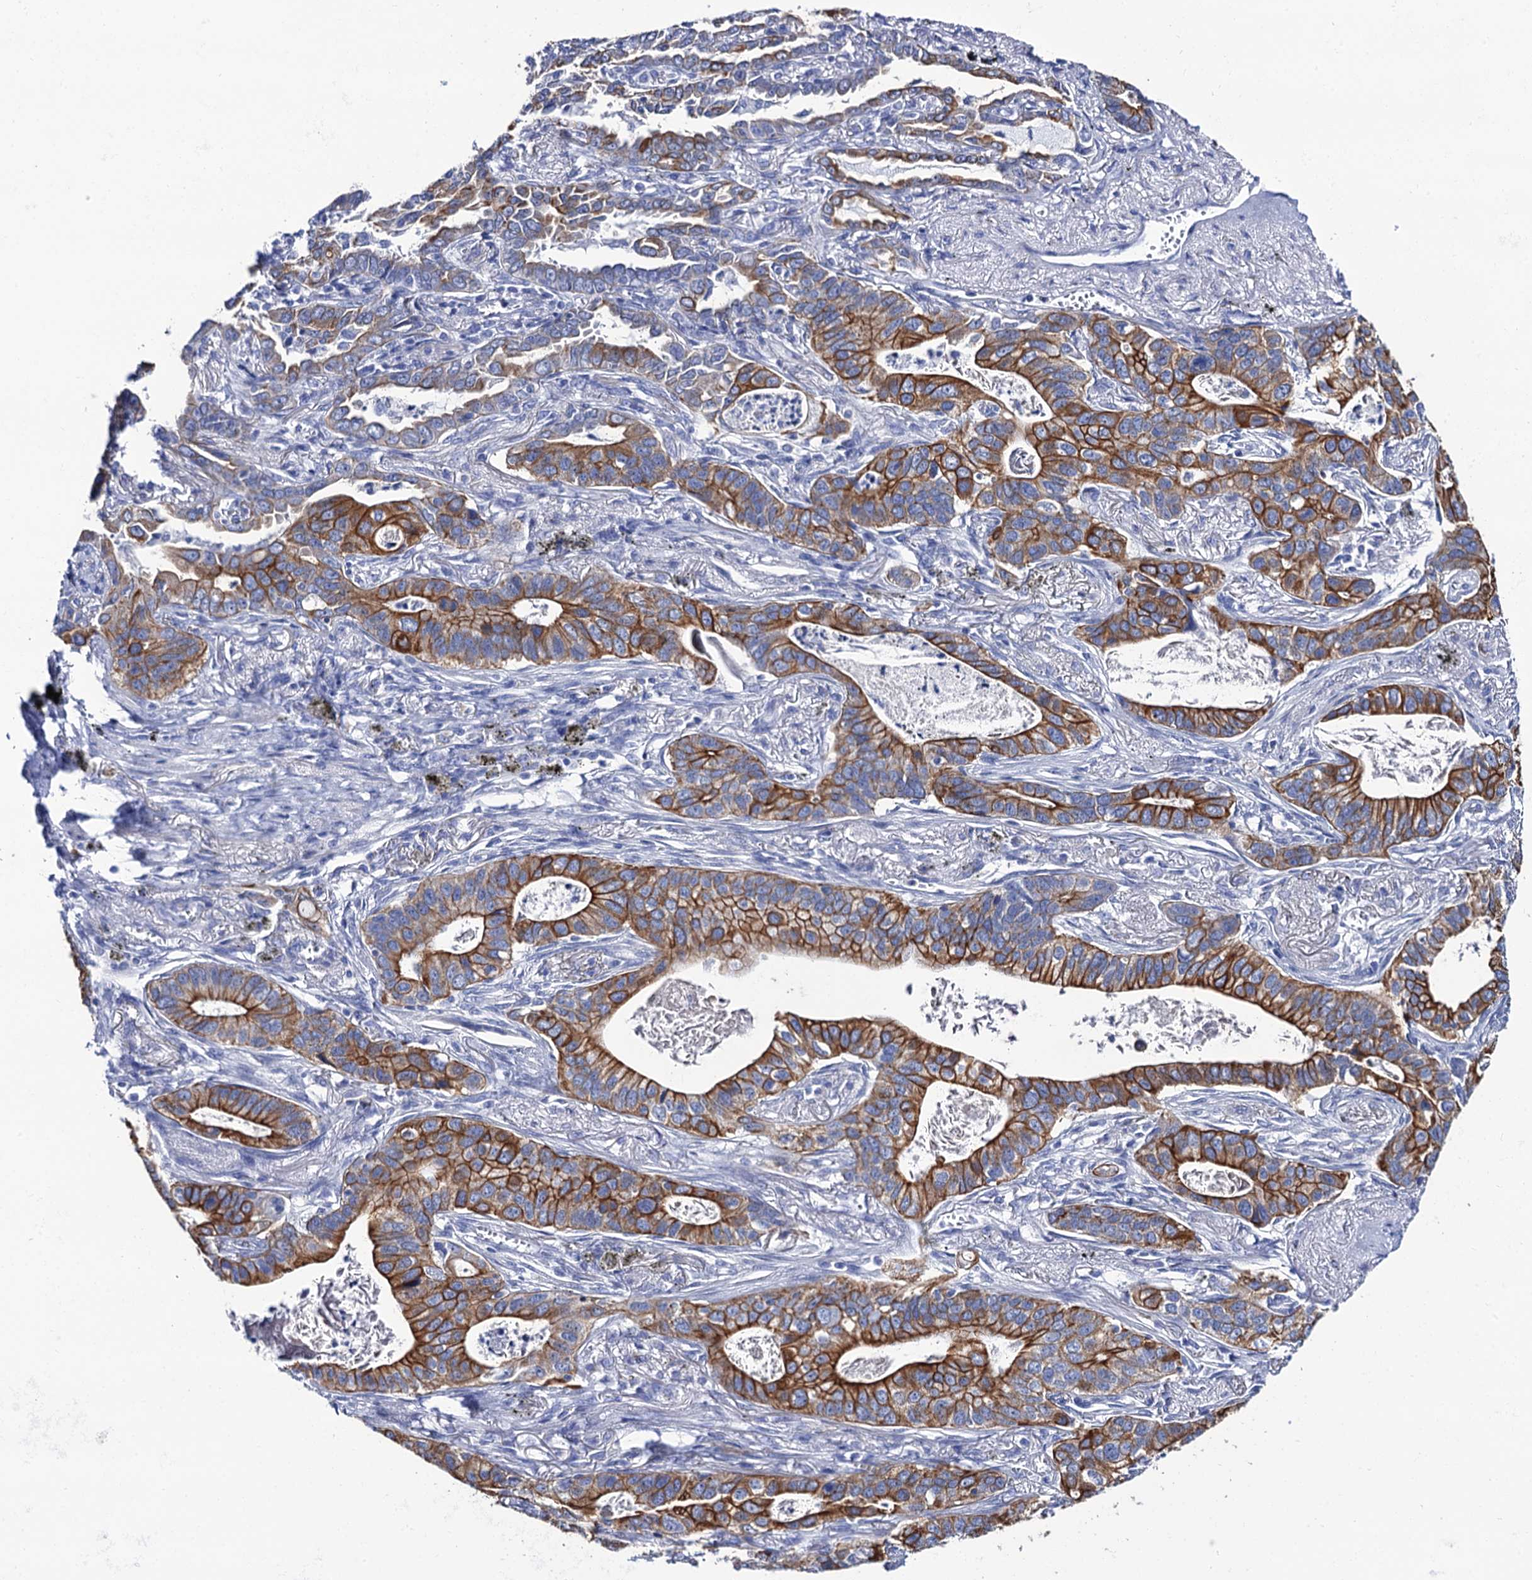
{"staining": {"intensity": "strong", "quantity": ">75%", "location": "cytoplasmic/membranous"}, "tissue": "lung cancer", "cell_type": "Tumor cells", "image_type": "cancer", "snomed": [{"axis": "morphology", "description": "Adenocarcinoma, NOS"}, {"axis": "topography", "description": "Lung"}], "caption": "A histopathology image of human lung cancer (adenocarcinoma) stained for a protein displays strong cytoplasmic/membranous brown staining in tumor cells.", "gene": "RAB3IP", "patient": {"sex": "male", "age": 67}}